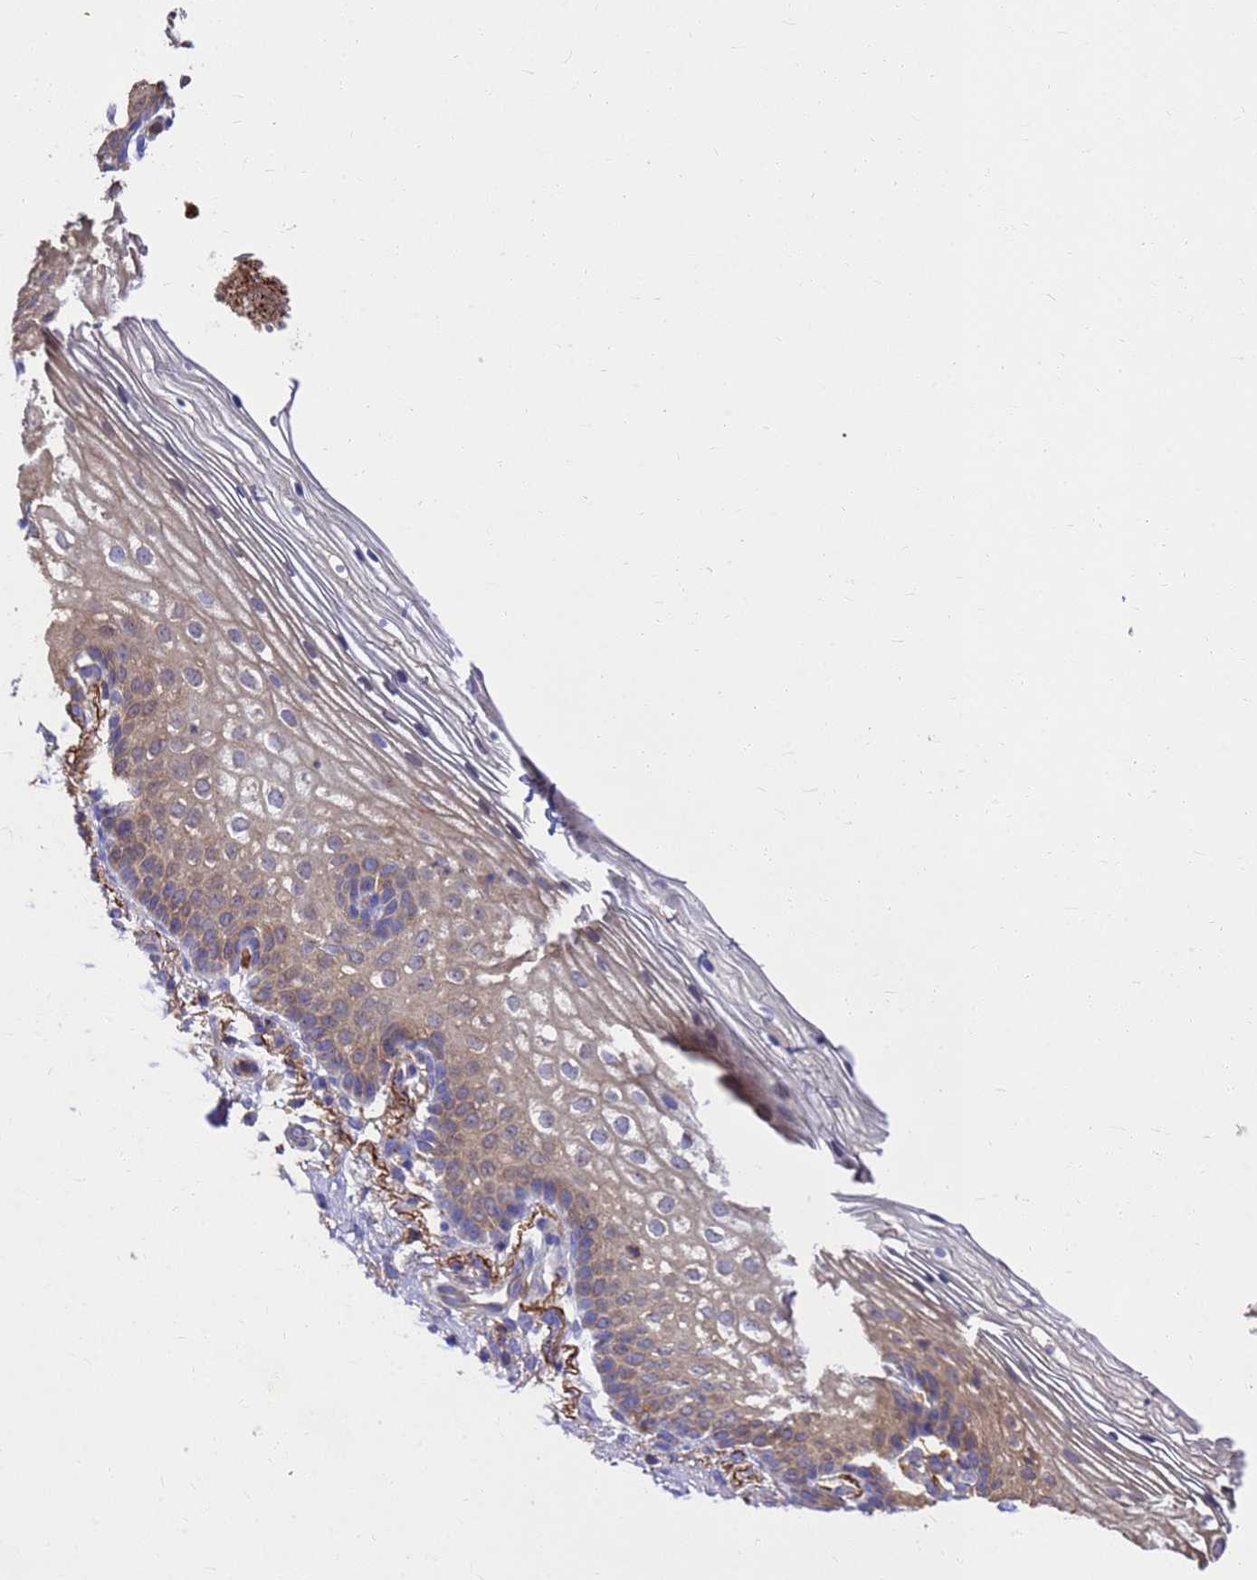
{"staining": {"intensity": "weak", "quantity": "25%-75%", "location": "cytoplasmic/membranous"}, "tissue": "vagina", "cell_type": "Squamous epithelial cells", "image_type": "normal", "snomed": [{"axis": "morphology", "description": "Normal tissue, NOS"}, {"axis": "topography", "description": "Vagina"}], "caption": "Immunohistochemistry (IHC) photomicrograph of benign vagina: human vagina stained using IHC exhibits low levels of weak protein expression localized specifically in the cytoplasmic/membranous of squamous epithelial cells, appearing as a cytoplasmic/membranous brown color.", "gene": "ZNF235", "patient": {"sex": "female", "age": 60}}